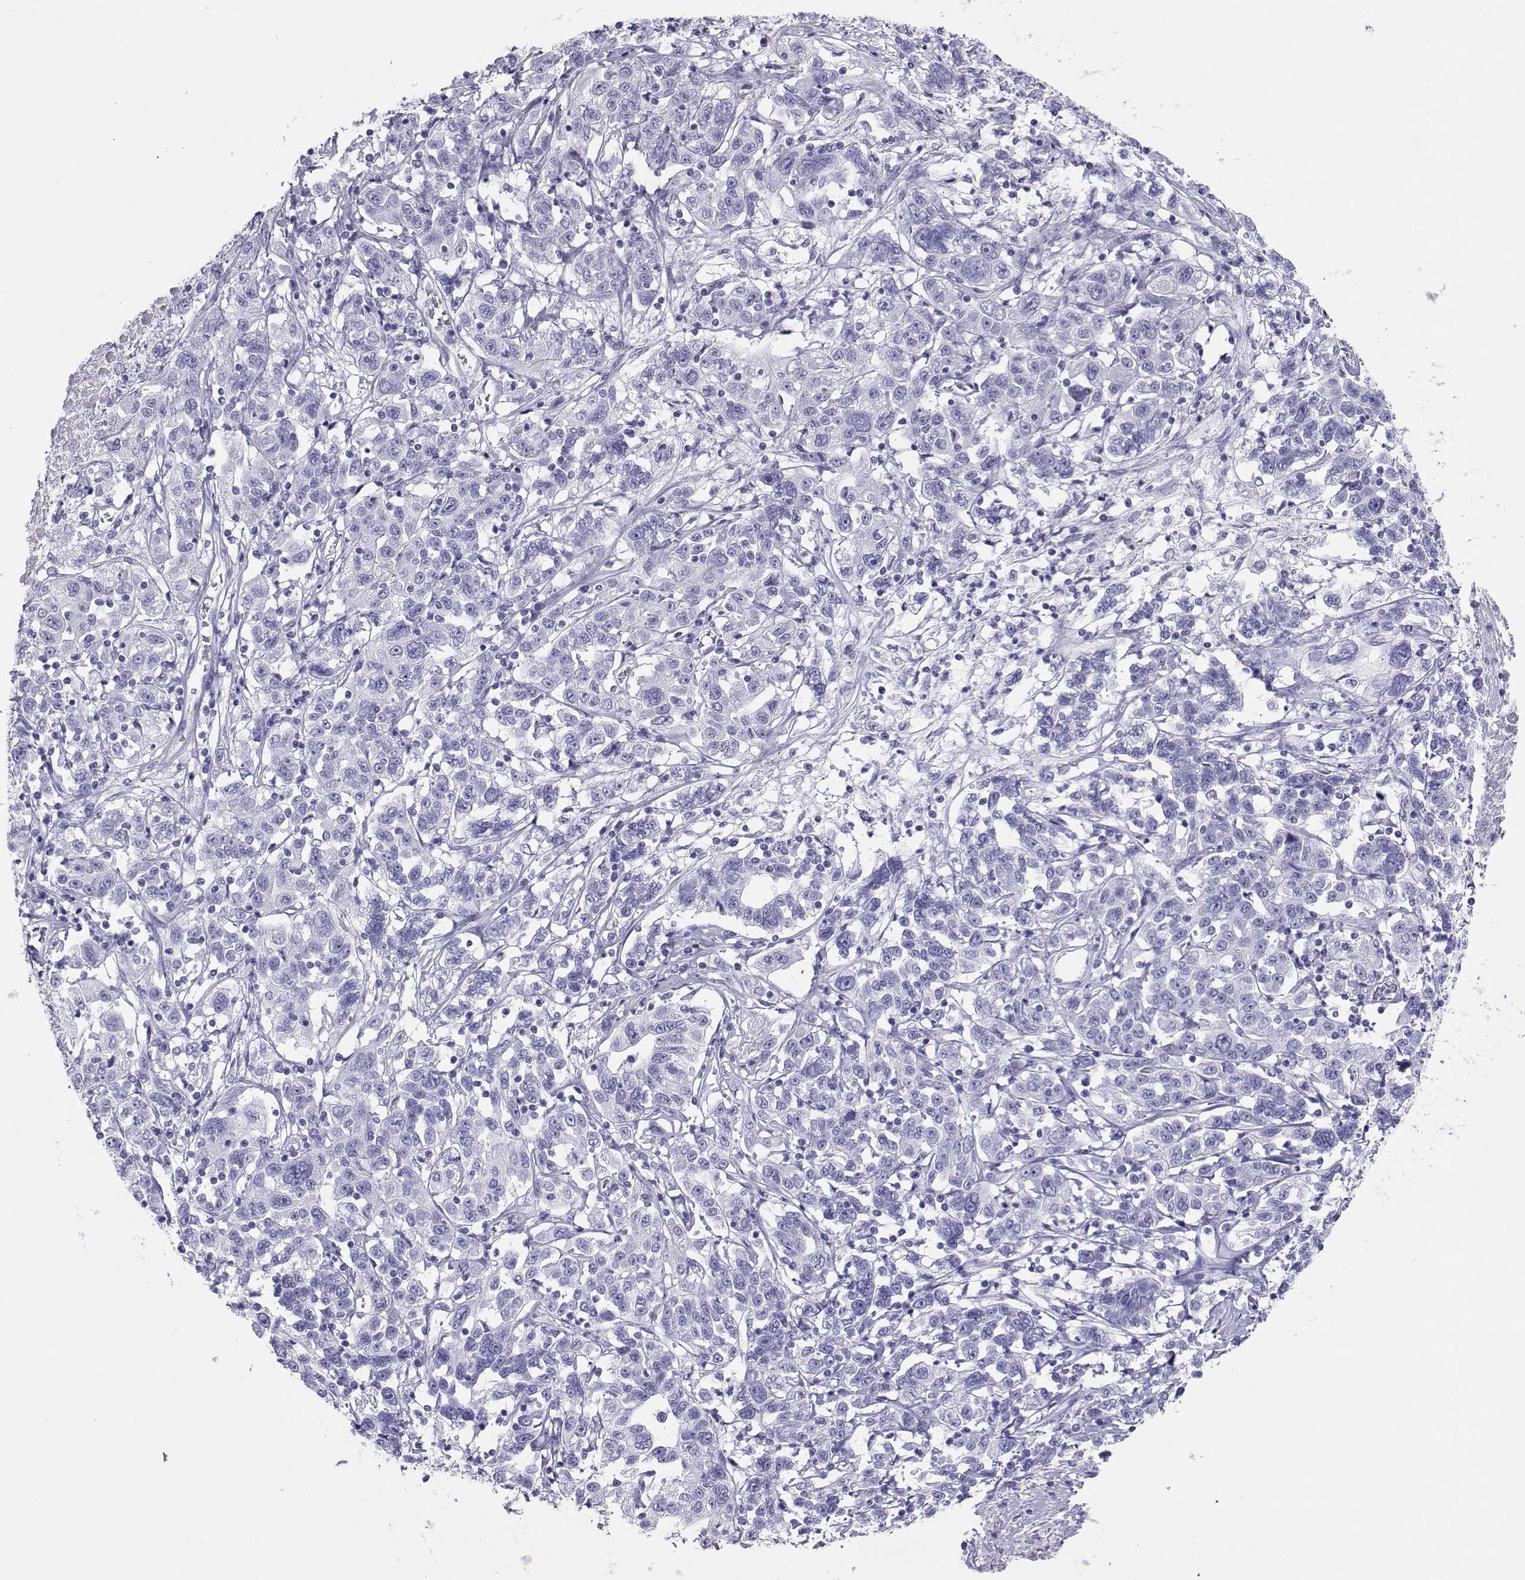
{"staining": {"intensity": "negative", "quantity": "none", "location": "none"}, "tissue": "liver cancer", "cell_type": "Tumor cells", "image_type": "cancer", "snomed": [{"axis": "morphology", "description": "Adenocarcinoma, NOS"}, {"axis": "morphology", "description": "Cholangiocarcinoma"}, {"axis": "topography", "description": "Liver"}], "caption": "Liver cholangiocarcinoma was stained to show a protein in brown. There is no significant staining in tumor cells.", "gene": "LORICRIN", "patient": {"sex": "male", "age": 64}}